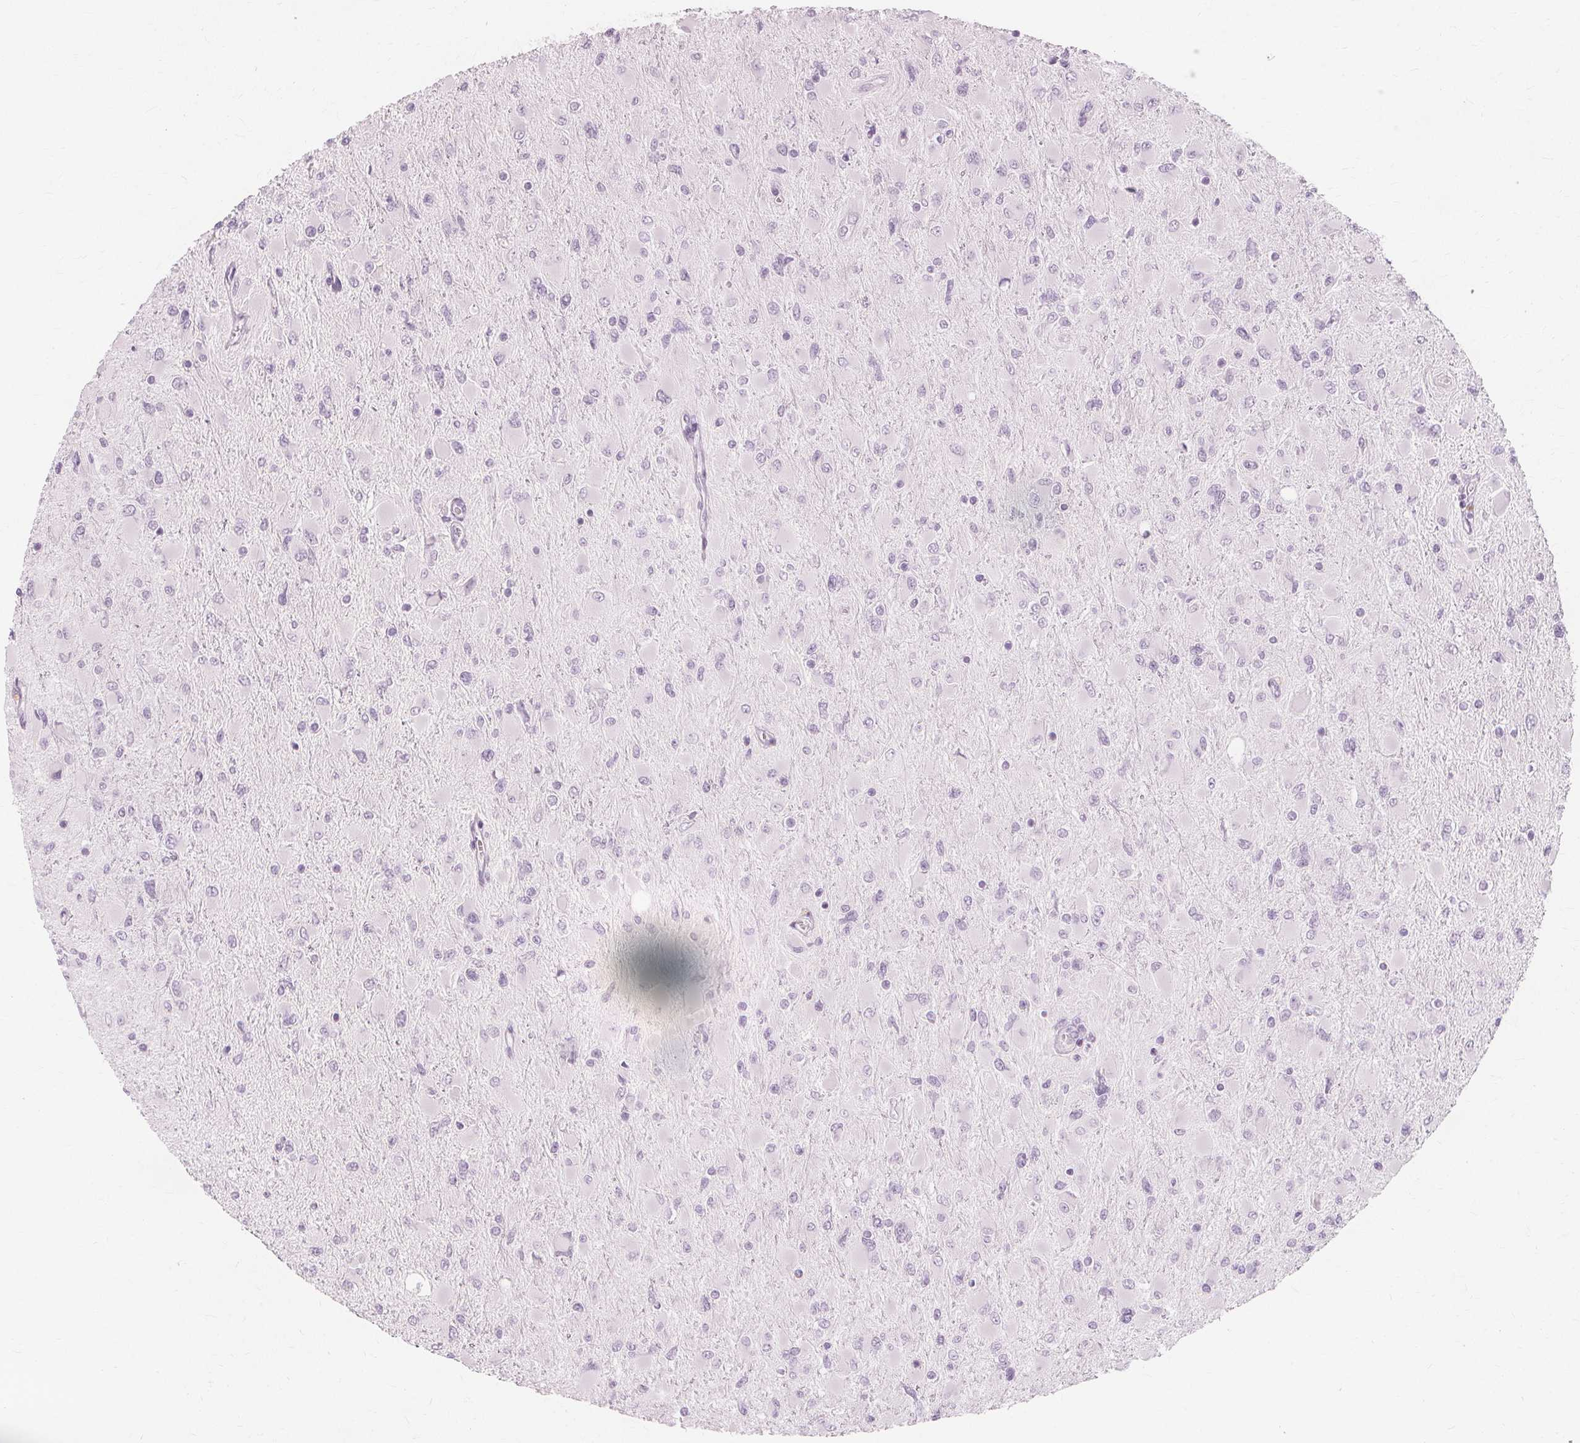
{"staining": {"intensity": "negative", "quantity": "none", "location": "none"}, "tissue": "glioma", "cell_type": "Tumor cells", "image_type": "cancer", "snomed": [{"axis": "morphology", "description": "Glioma, malignant, High grade"}, {"axis": "topography", "description": "Cerebral cortex"}], "caption": "There is no significant staining in tumor cells of malignant high-grade glioma. Nuclei are stained in blue.", "gene": "TFF1", "patient": {"sex": "female", "age": 36}}